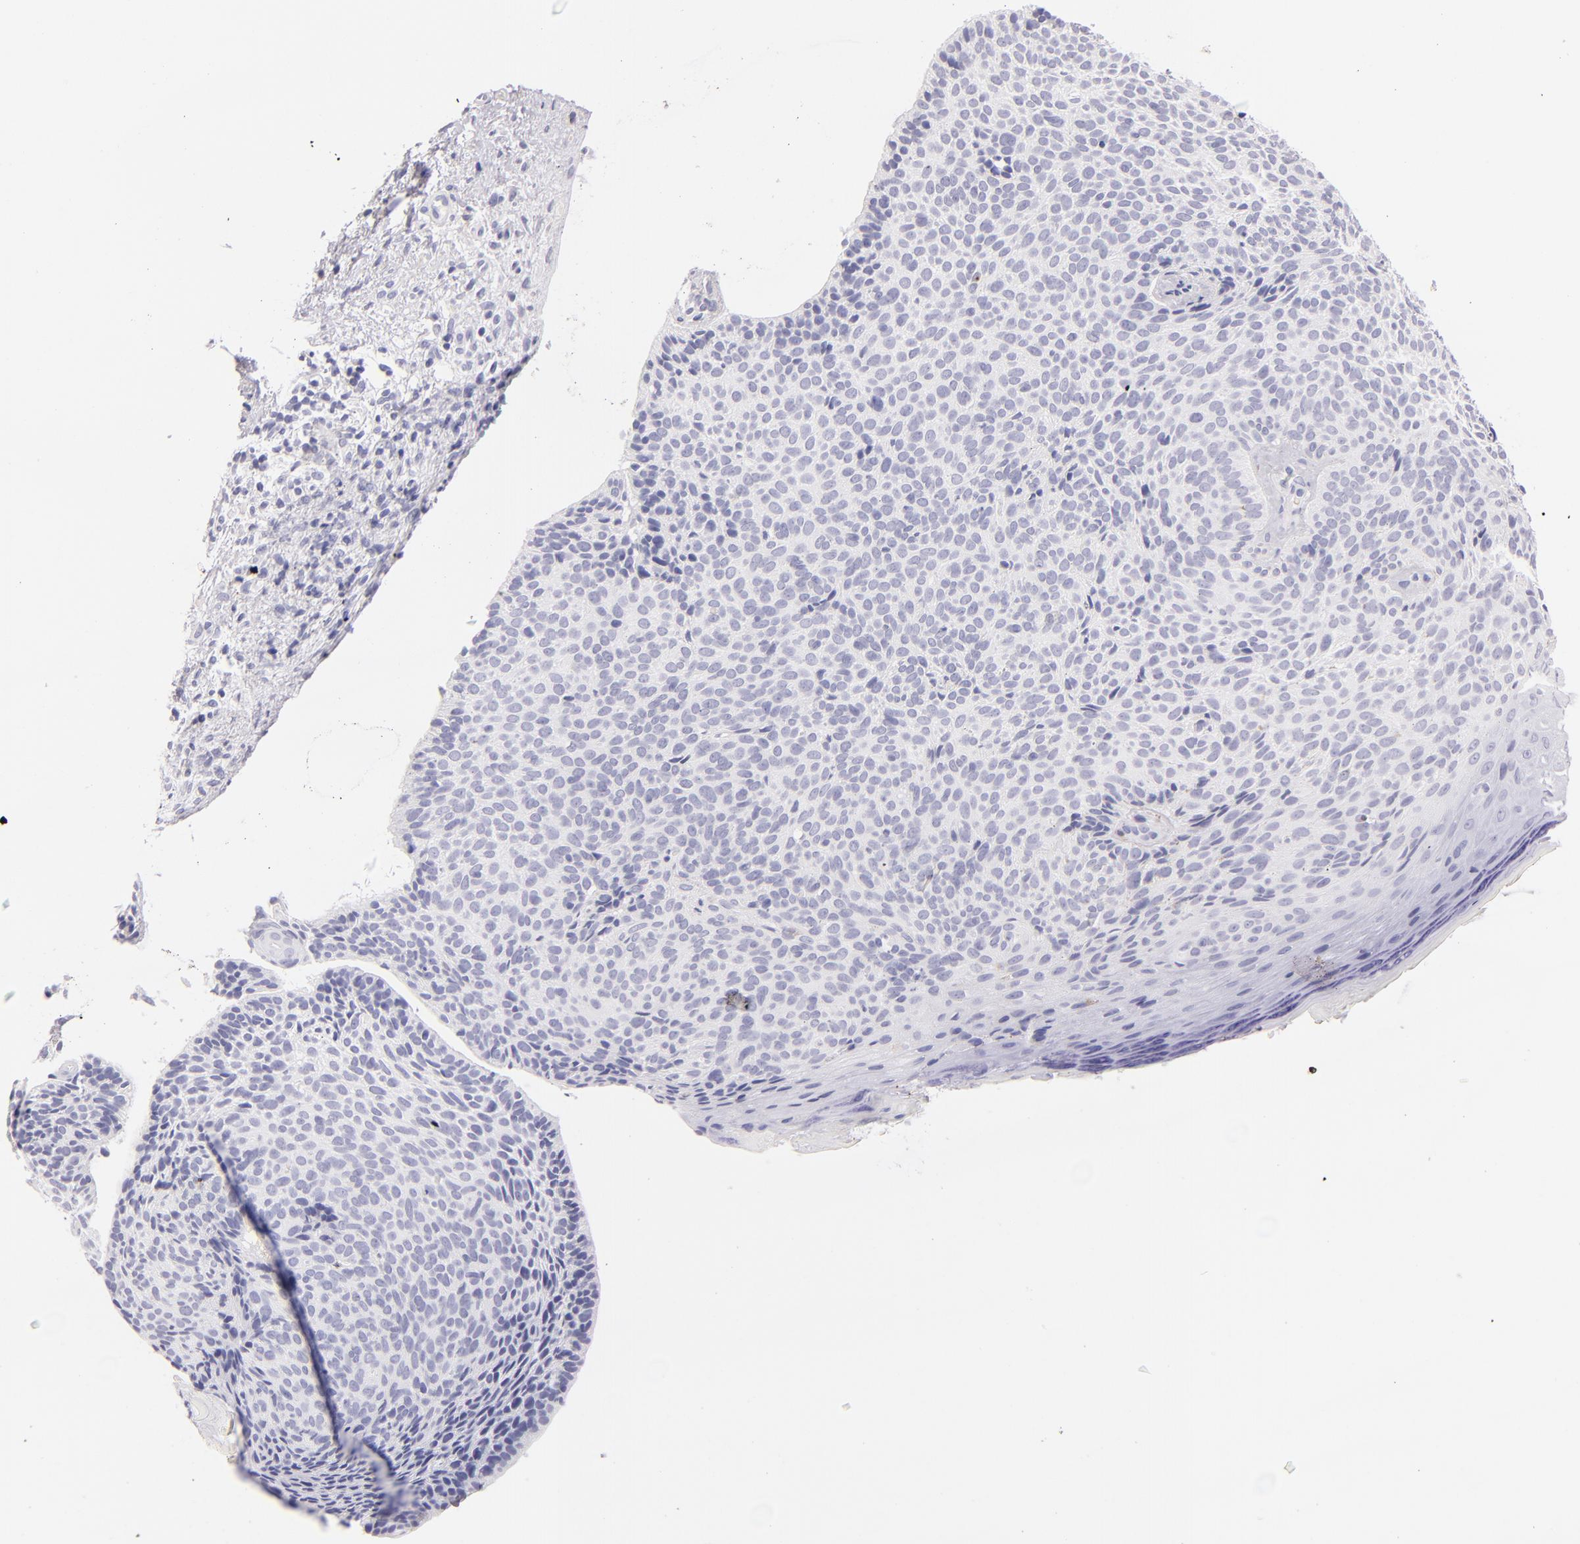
{"staining": {"intensity": "negative", "quantity": "none", "location": "none"}, "tissue": "skin cancer", "cell_type": "Tumor cells", "image_type": "cancer", "snomed": [{"axis": "morphology", "description": "Basal cell carcinoma"}, {"axis": "topography", "description": "Skin"}], "caption": "Protein analysis of skin basal cell carcinoma exhibits no significant positivity in tumor cells.", "gene": "GP1BA", "patient": {"sex": "female", "age": 78}}